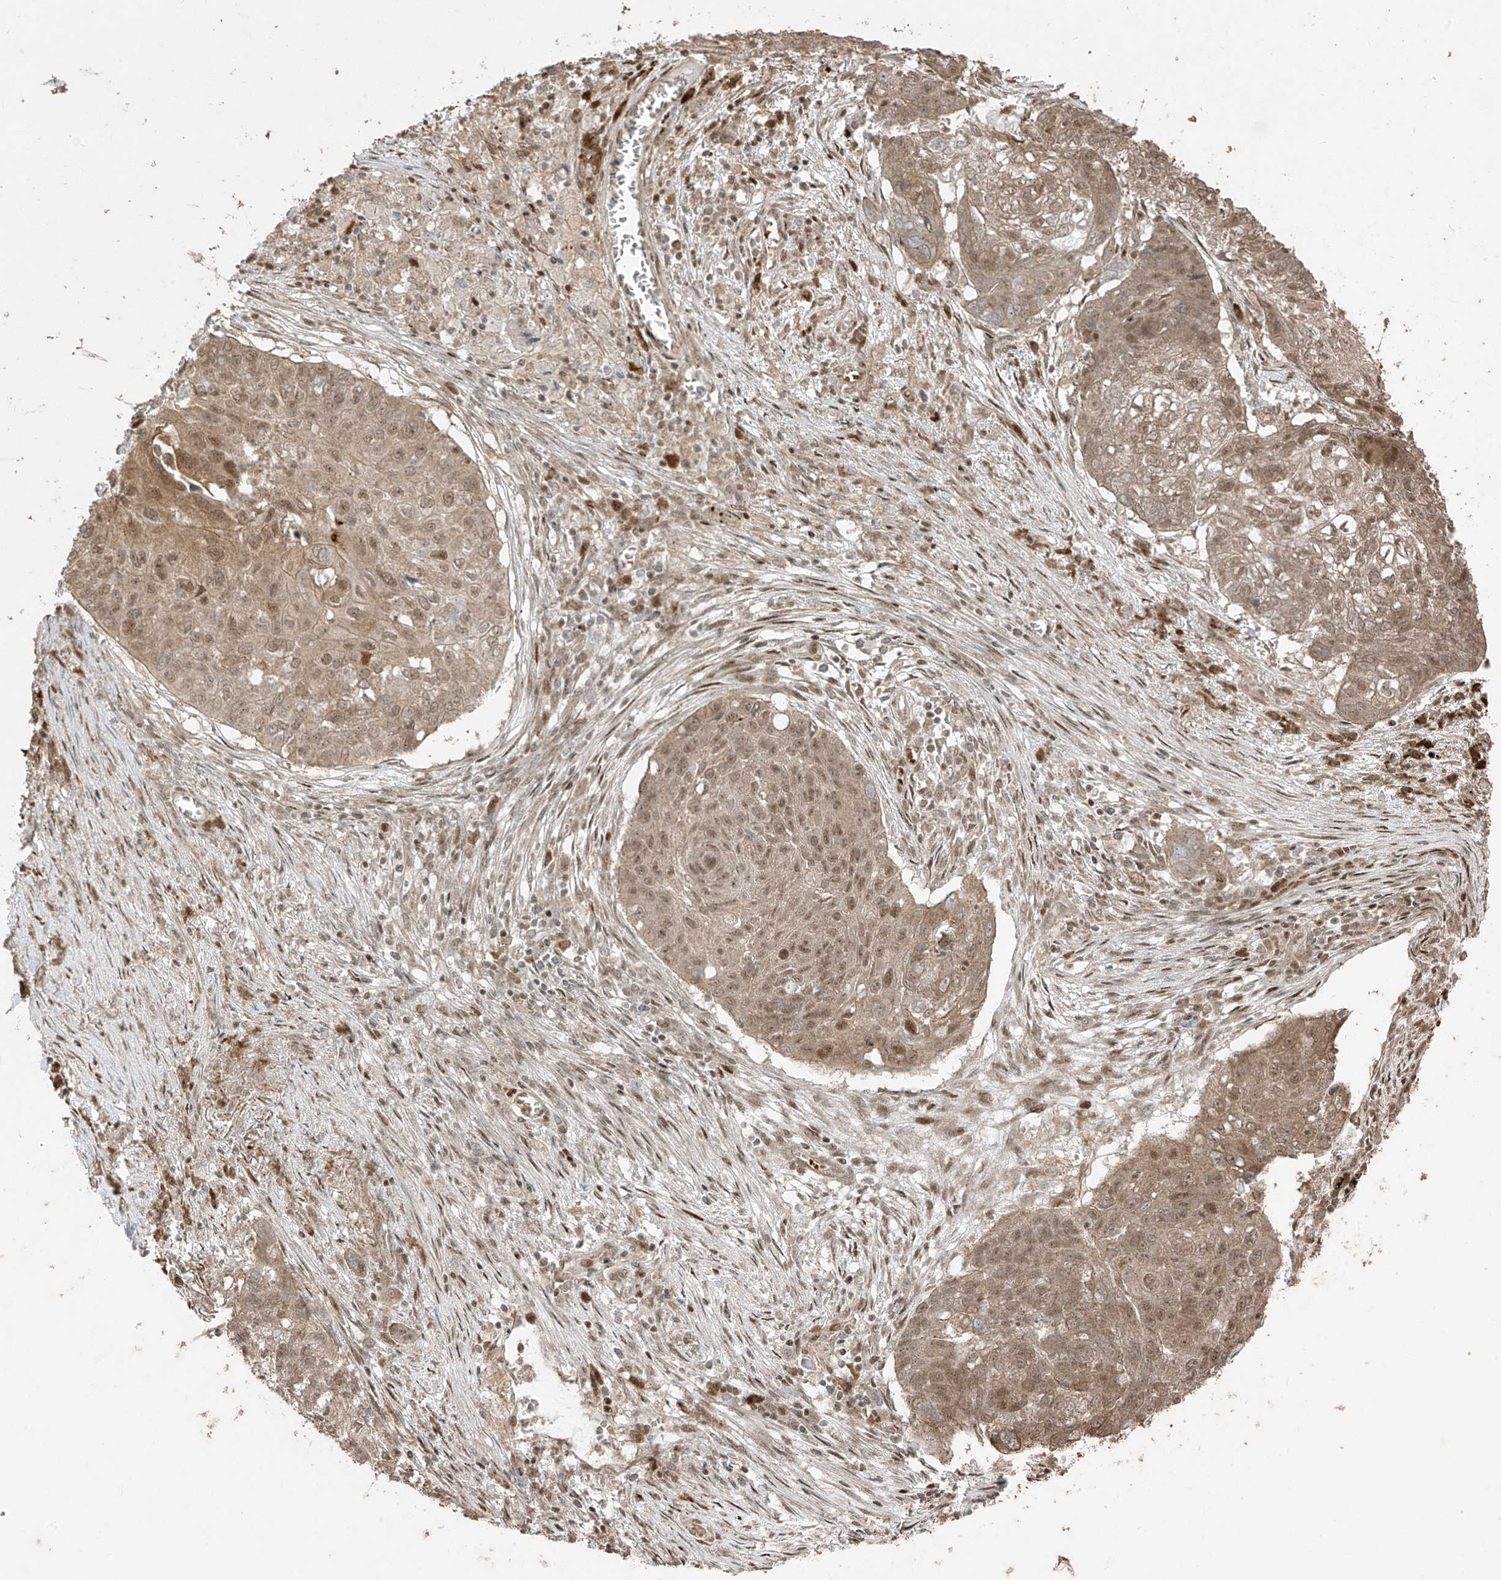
{"staining": {"intensity": "moderate", "quantity": ">75%", "location": "cytoplasmic/membranous,nuclear"}, "tissue": "lung cancer", "cell_type": "Tumor cells", "image_type": "cancer", "snomed": [{"axis": "morphology", "description": "Squamous cell carcinoma, NOS"}, {"axis": "topography", "description": "Lung"}], "caption": "An image of human lung cancer (squamous cell carcinoma) stained for a protein exhibits moderate cytoplasmic/membranous and nuclear brown staining in tumor cells.", "gene": "TTC22", "patient": {"sex": "female", "age": 63}}